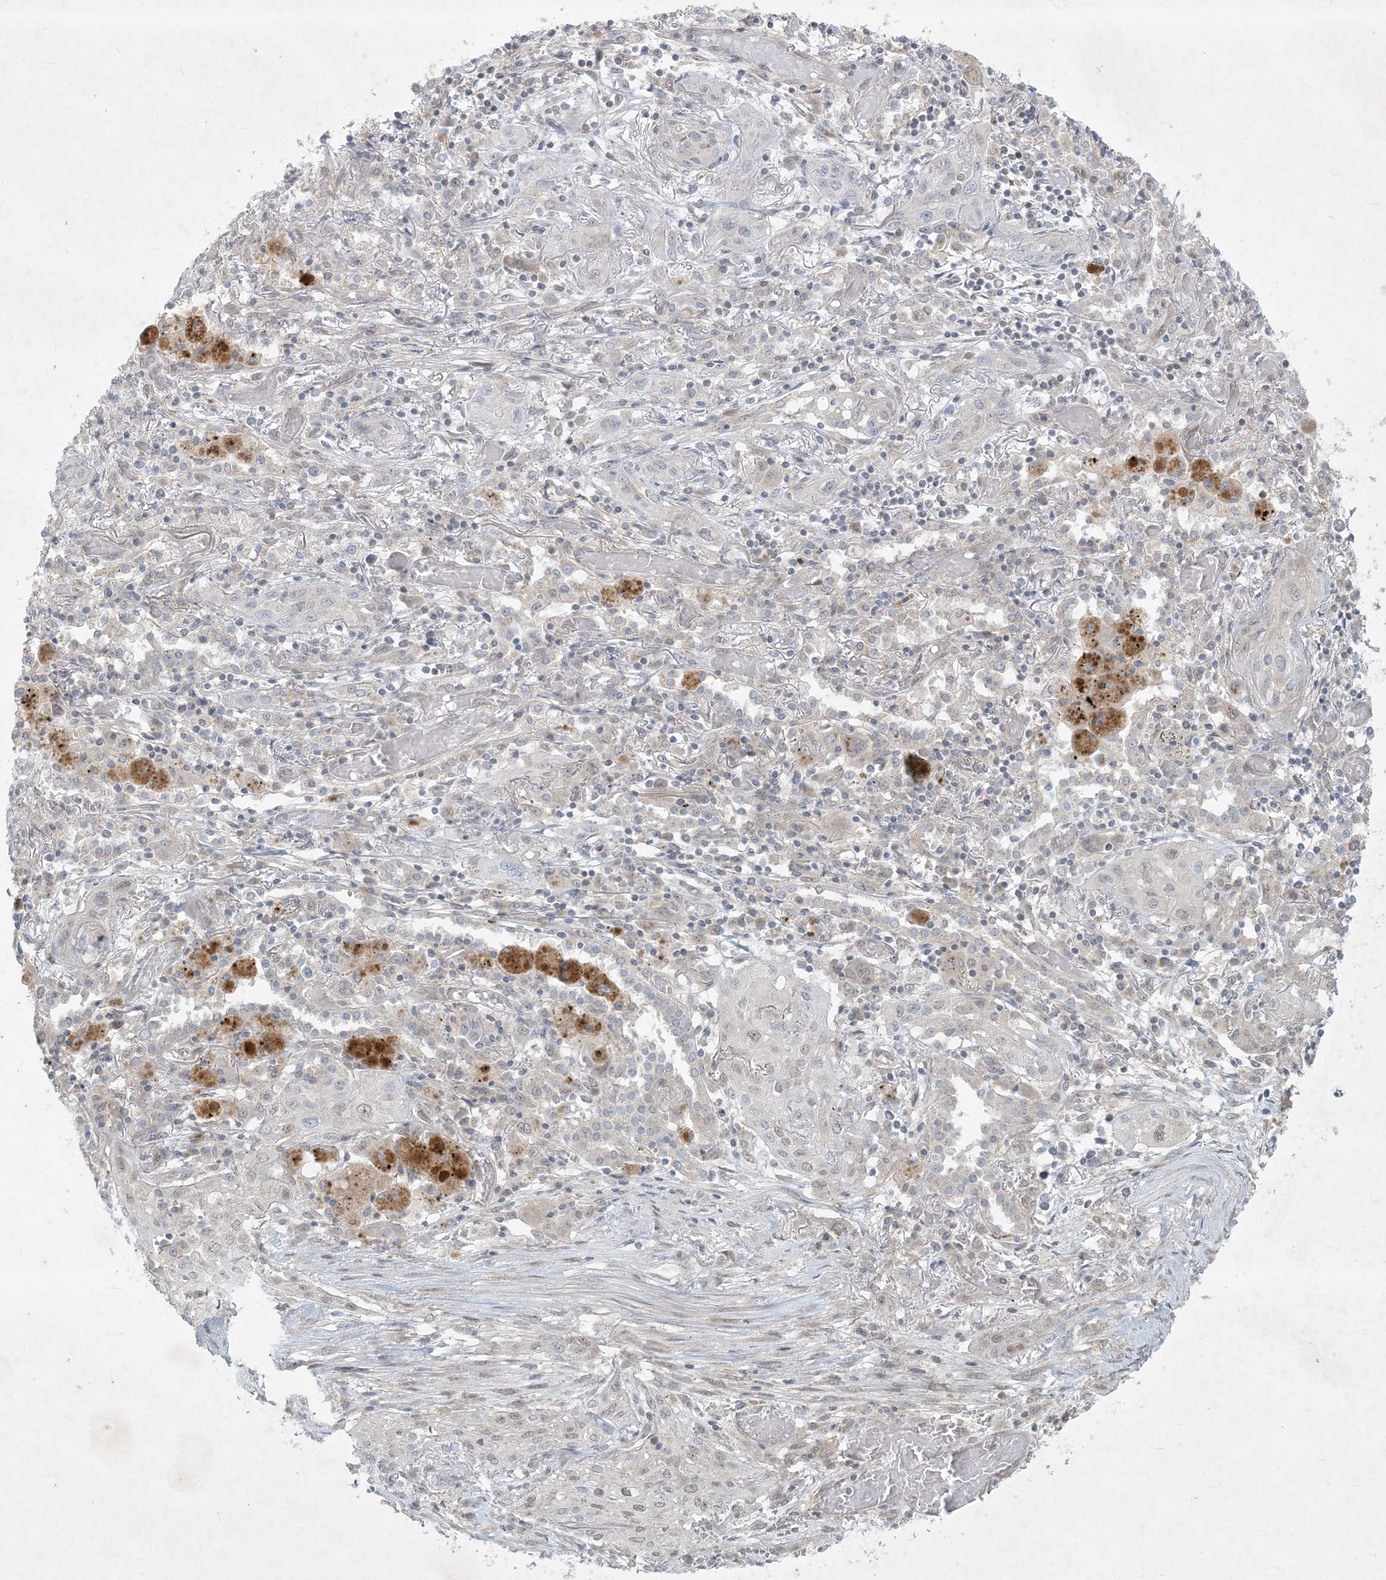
{"staining": {"intensity": "negative", "quantity": "none", "location": "none"}, "tissue": "lung cancer", "cell_type": "Tumor cells", "image_type": "cancer", "snomed": [{"axis": "morphology", "description": "Squamous cell carcinoma, NOS"}, {"axis": "topography", "description": "Lung"}], "caption": "Histopathology image shows no protein positivity in tumor cells of lung squamous cell carcinoma tissue.", "gene": "BCORL1", "patient": {"sex": "female", "age": 47}}